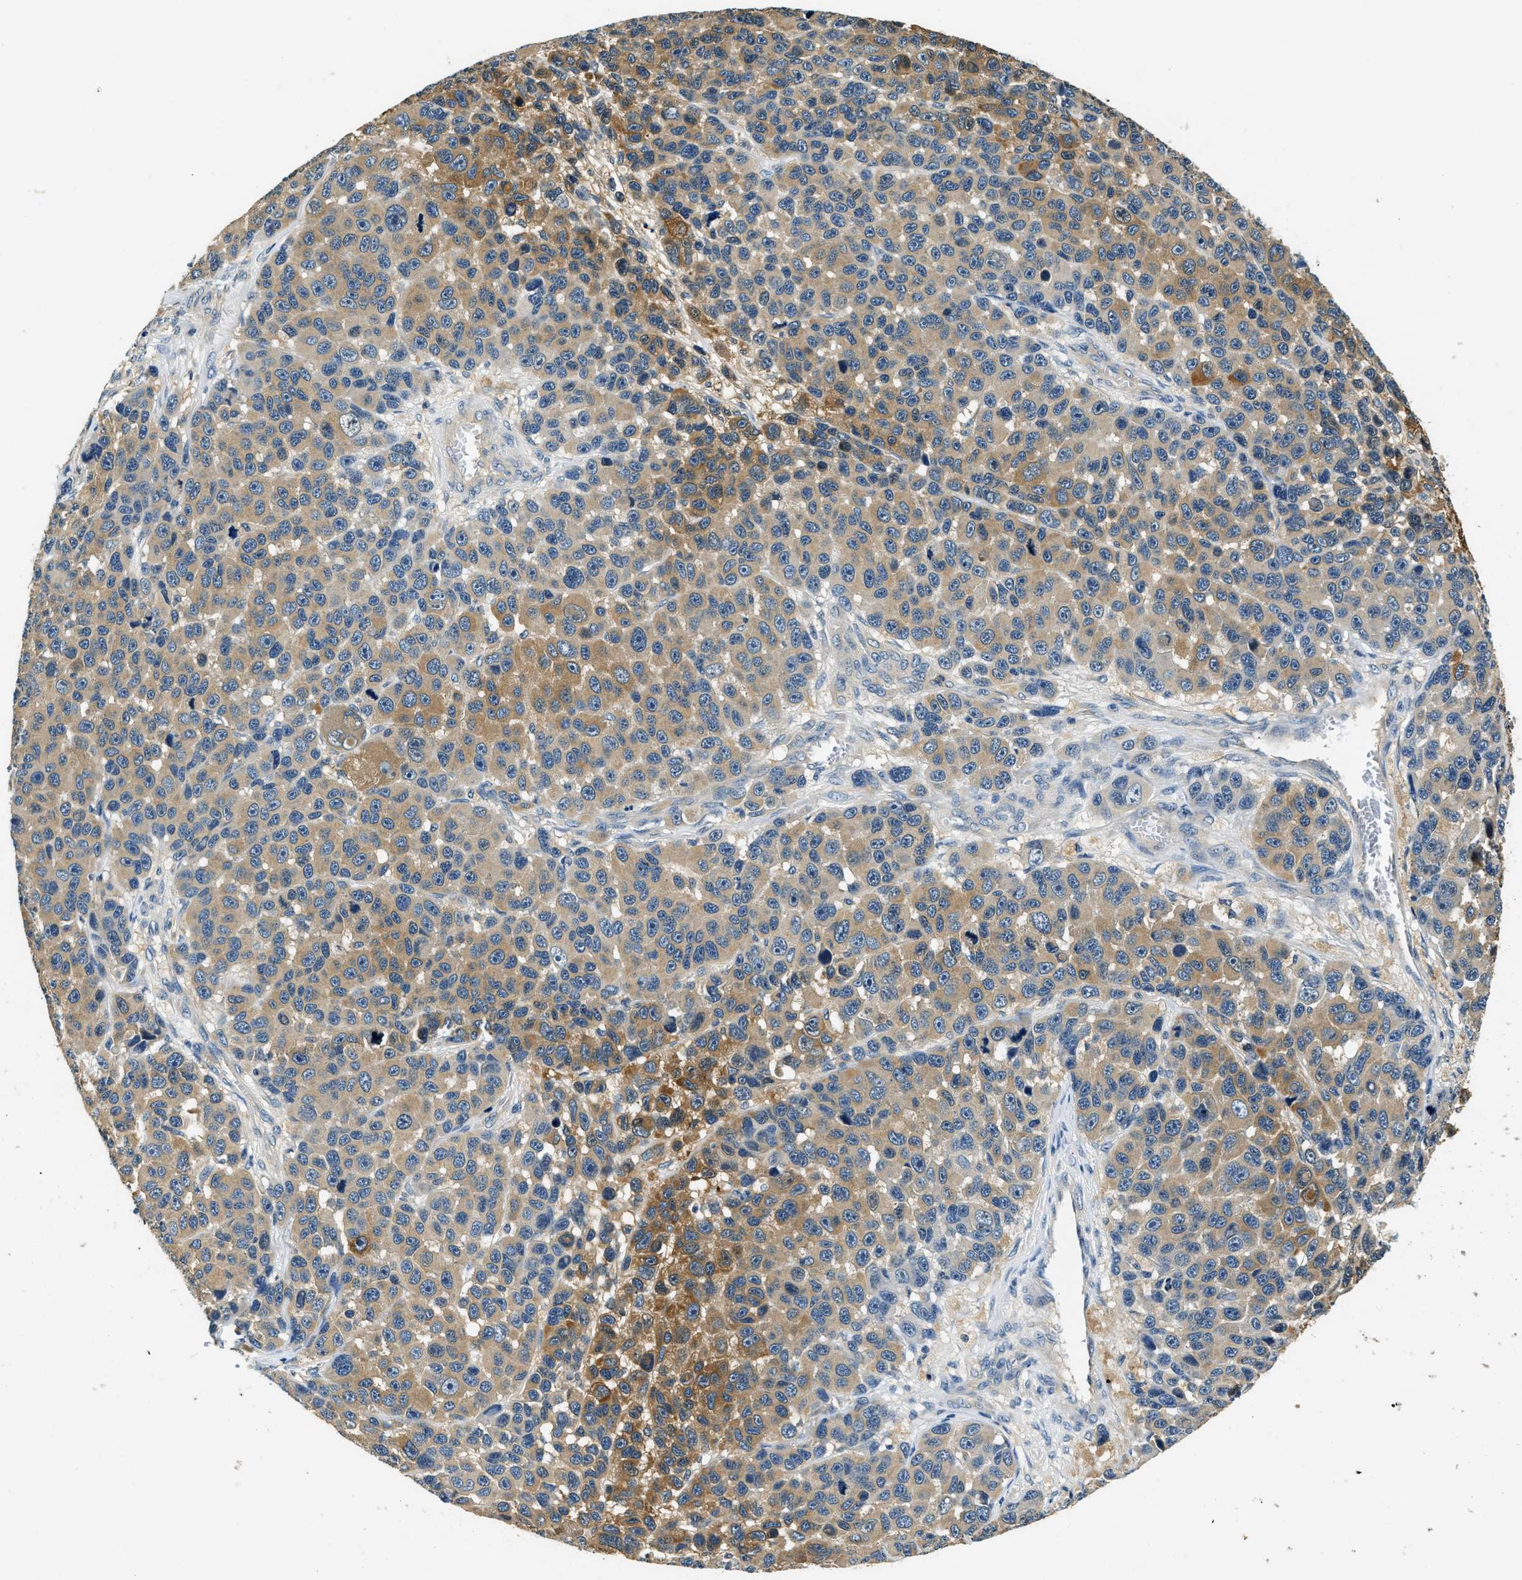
{"staining": {"intensity": "moderate", "quantity": ">75%", "location": "cytoplasmic/membranous"}, "tissue": "melanoma", "cell_type": "Tumor cells", "image_type": "cancer", "snomed": [{"axis": "morphology", "description": "Malignant melanoma, NOS"}, {"axis": "topography", "description": "Skin"}], "caption": "Human malignant melanoma stained for a protein (brown) shows moderate cytoplasmic/membranous positive positivity in about >75% of tumor cells.", "gene": "RESF1", "patient": {"sex": "male", "age": 53}}